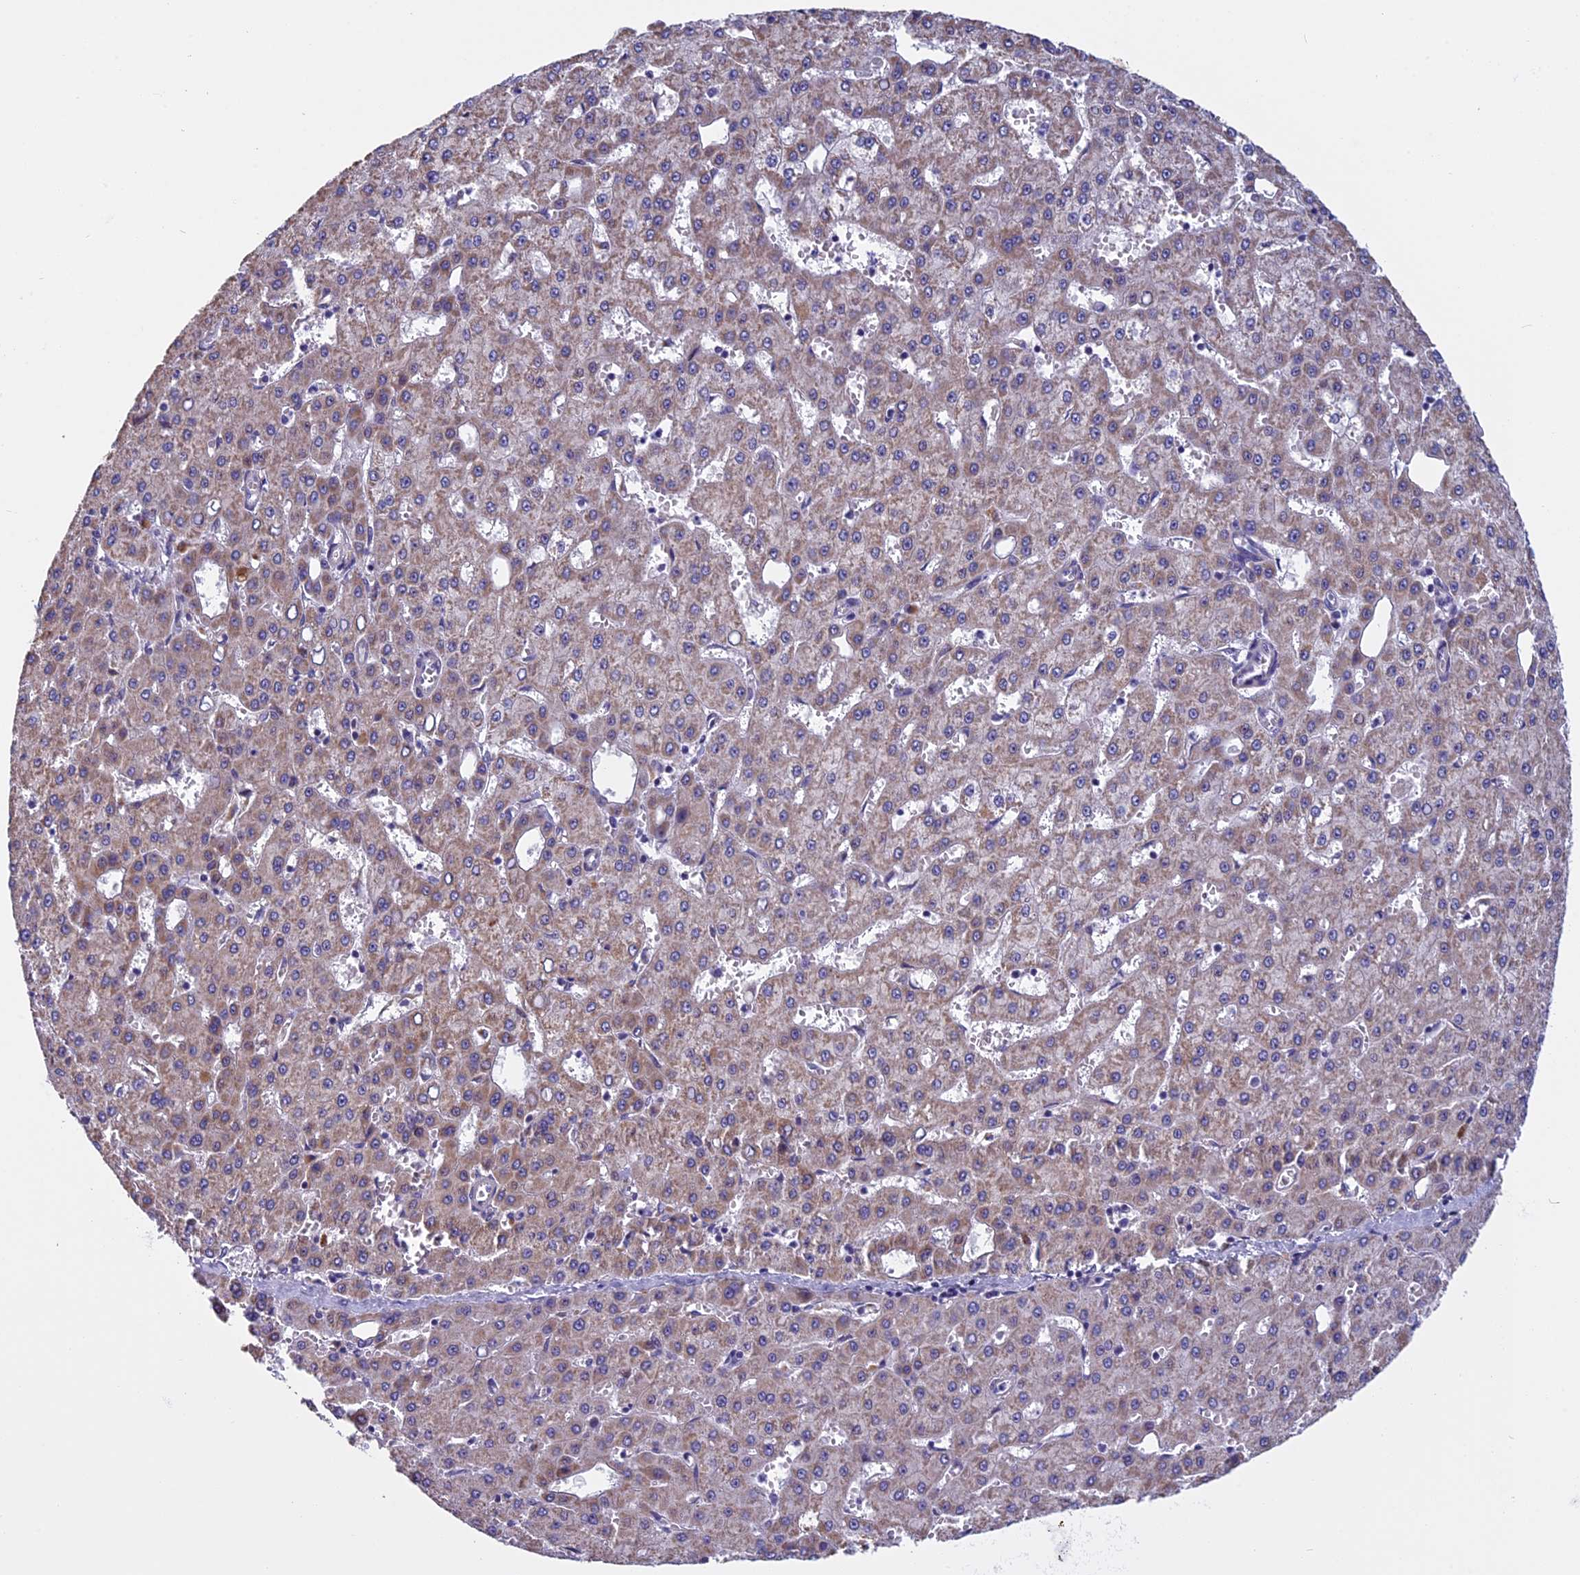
{"staining": {"intensity": "weak", "quantity": ">75%", "location": "cytoplasmic/membranous"}, "tissue": "liver cancer", "cell_type": "Tumor cells", "image_type": "cancer", "snomed": [{"axis": "morphology", "description": "Carcinoma, Hepatocellular, NOS"}, {"axis": "topography", "description": "Liver"}], "caption": "Hepatocellular carcinoma (liver) stained with a protein marker displays weak staining in tumor cells.", "gene": "ZNF317", "patient": {"sex": "male", "age": 47}}